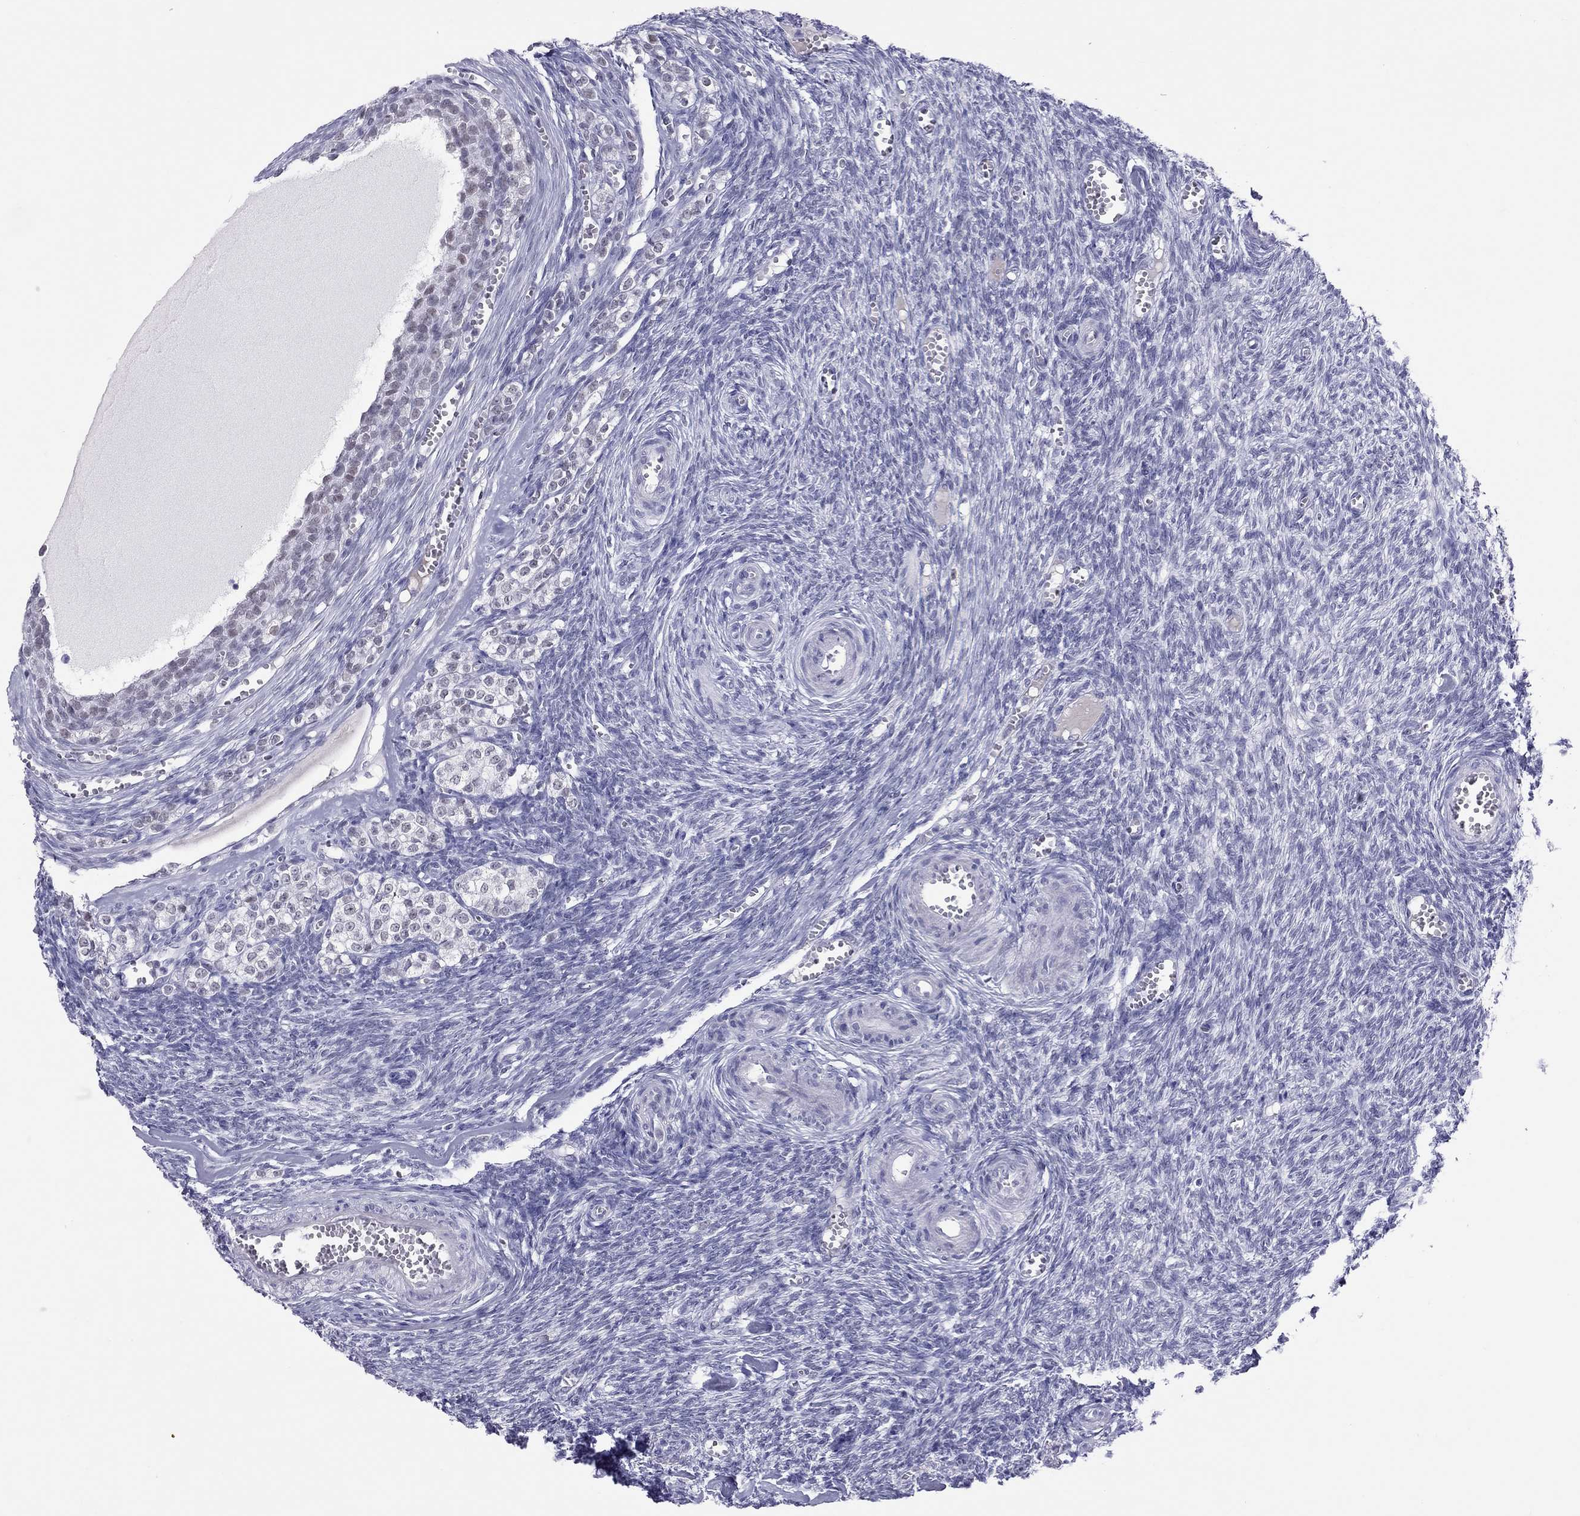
{"staining": {"intensity": "negative", "quantity": "none", "location": "none"}, "tissue": "ovary", "cell_type": "Follicle cells", "image_type": "normal", "snomed": [{"axis": "morphology", "description": "Normal tissue, NOS"}, {"axis": "topography", "description": "Ovary"}], "caption": "This is an IHC micrograph of benign ovary. There is no positivity in follicle cells.", "gene": "JHY", "patient": {"sex": "female", "age": 43}}